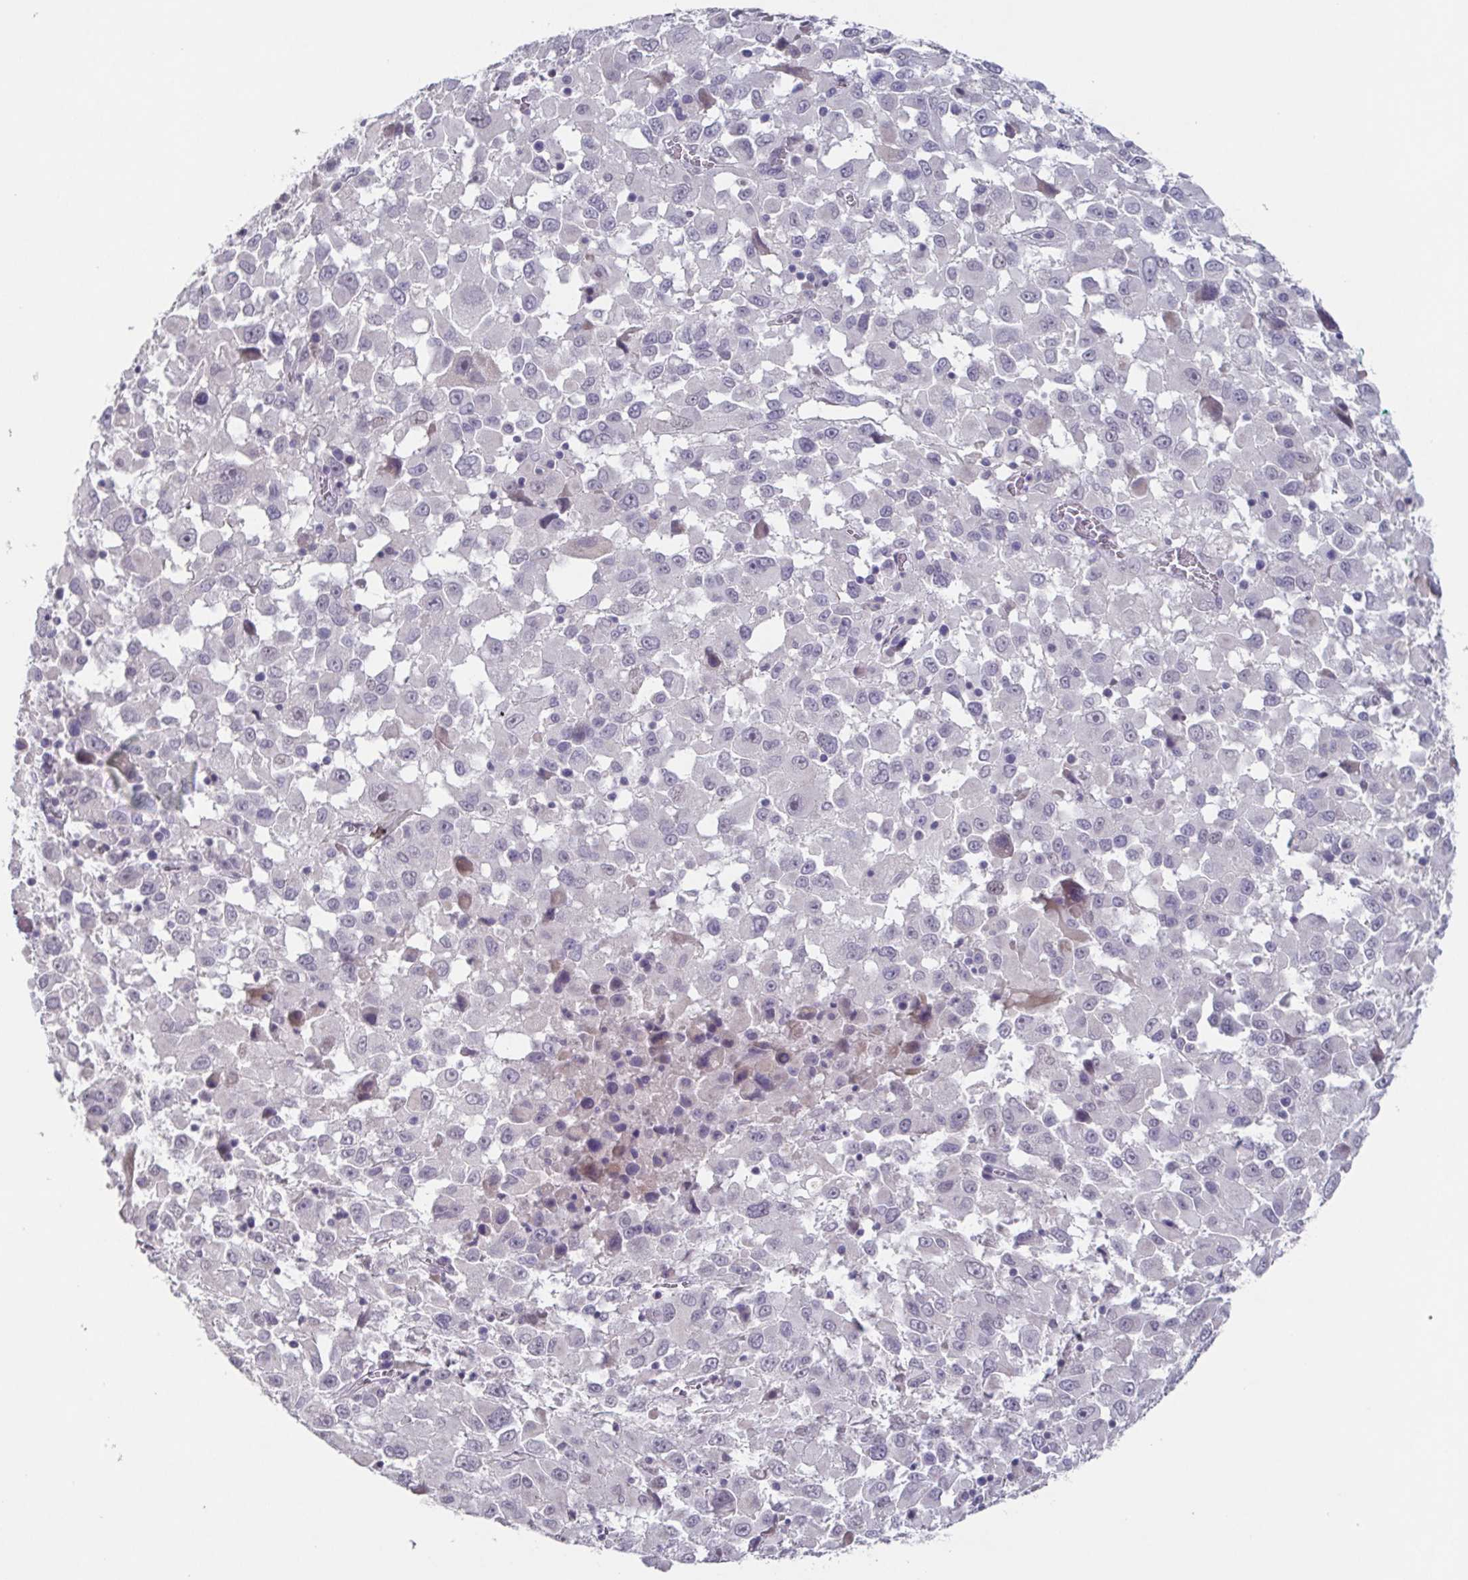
{"staining": {"intensity": "negative", "quantity": "none", "location": "none"}, "tissue": "melanoma", "cell_type": "Tumor cells", "image_type": "cancer", "snomed": [{"axis": "morphology", "description": "Malignant melanoma, Metastatic site"}, {"axis": "topography", "description": "Soft tissue"}], "caption": "Protein analysis of malignant melanoma (metastatic site) reveals no significant positivity in tumor cells.", "gene": "GHRL", "patient": {"sex": "male", "age": 50}}